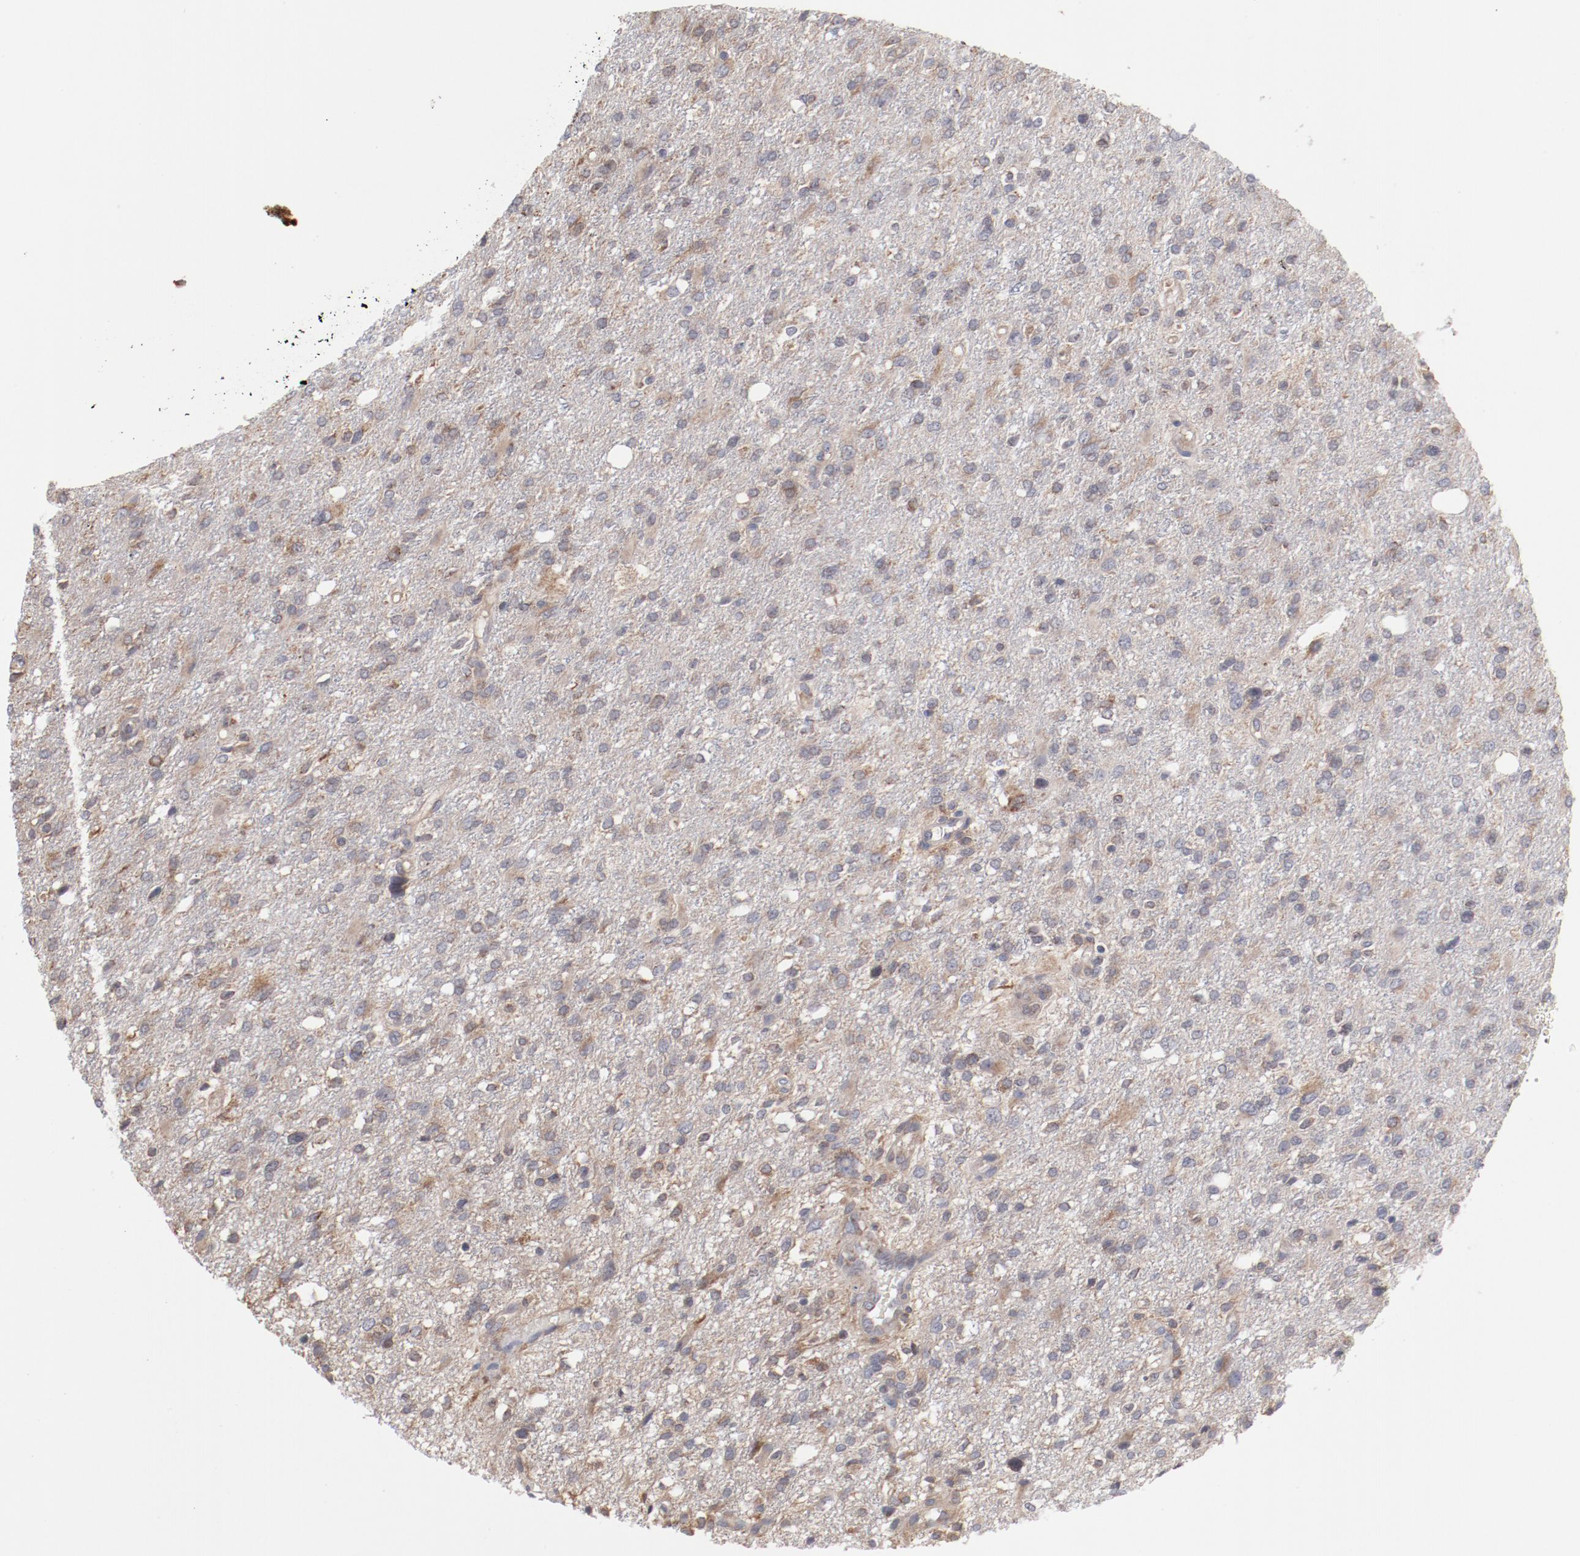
{"staining": {"intensity": "weak", "quantity": ">75%", "location": "cytoplasmic/membranous"}, "tissue": "glioma", "cell_type": "Tumor cells", "image_type": "cancer", "snomed": [{"axis": "morphology", "description": "Glioma, malignant, High grade"}, {"axis": "topography", "description": "Cerebral cortex"}], "caption": "IHC photomicrograph of glioma stained for a protein (brown), which exhibits low levels of weak cytoplasmic/membranous positivity in about >75% of tumor cells.", "gene": "PPFIBP2", "patient": {"sex": "male", "age": 76}}